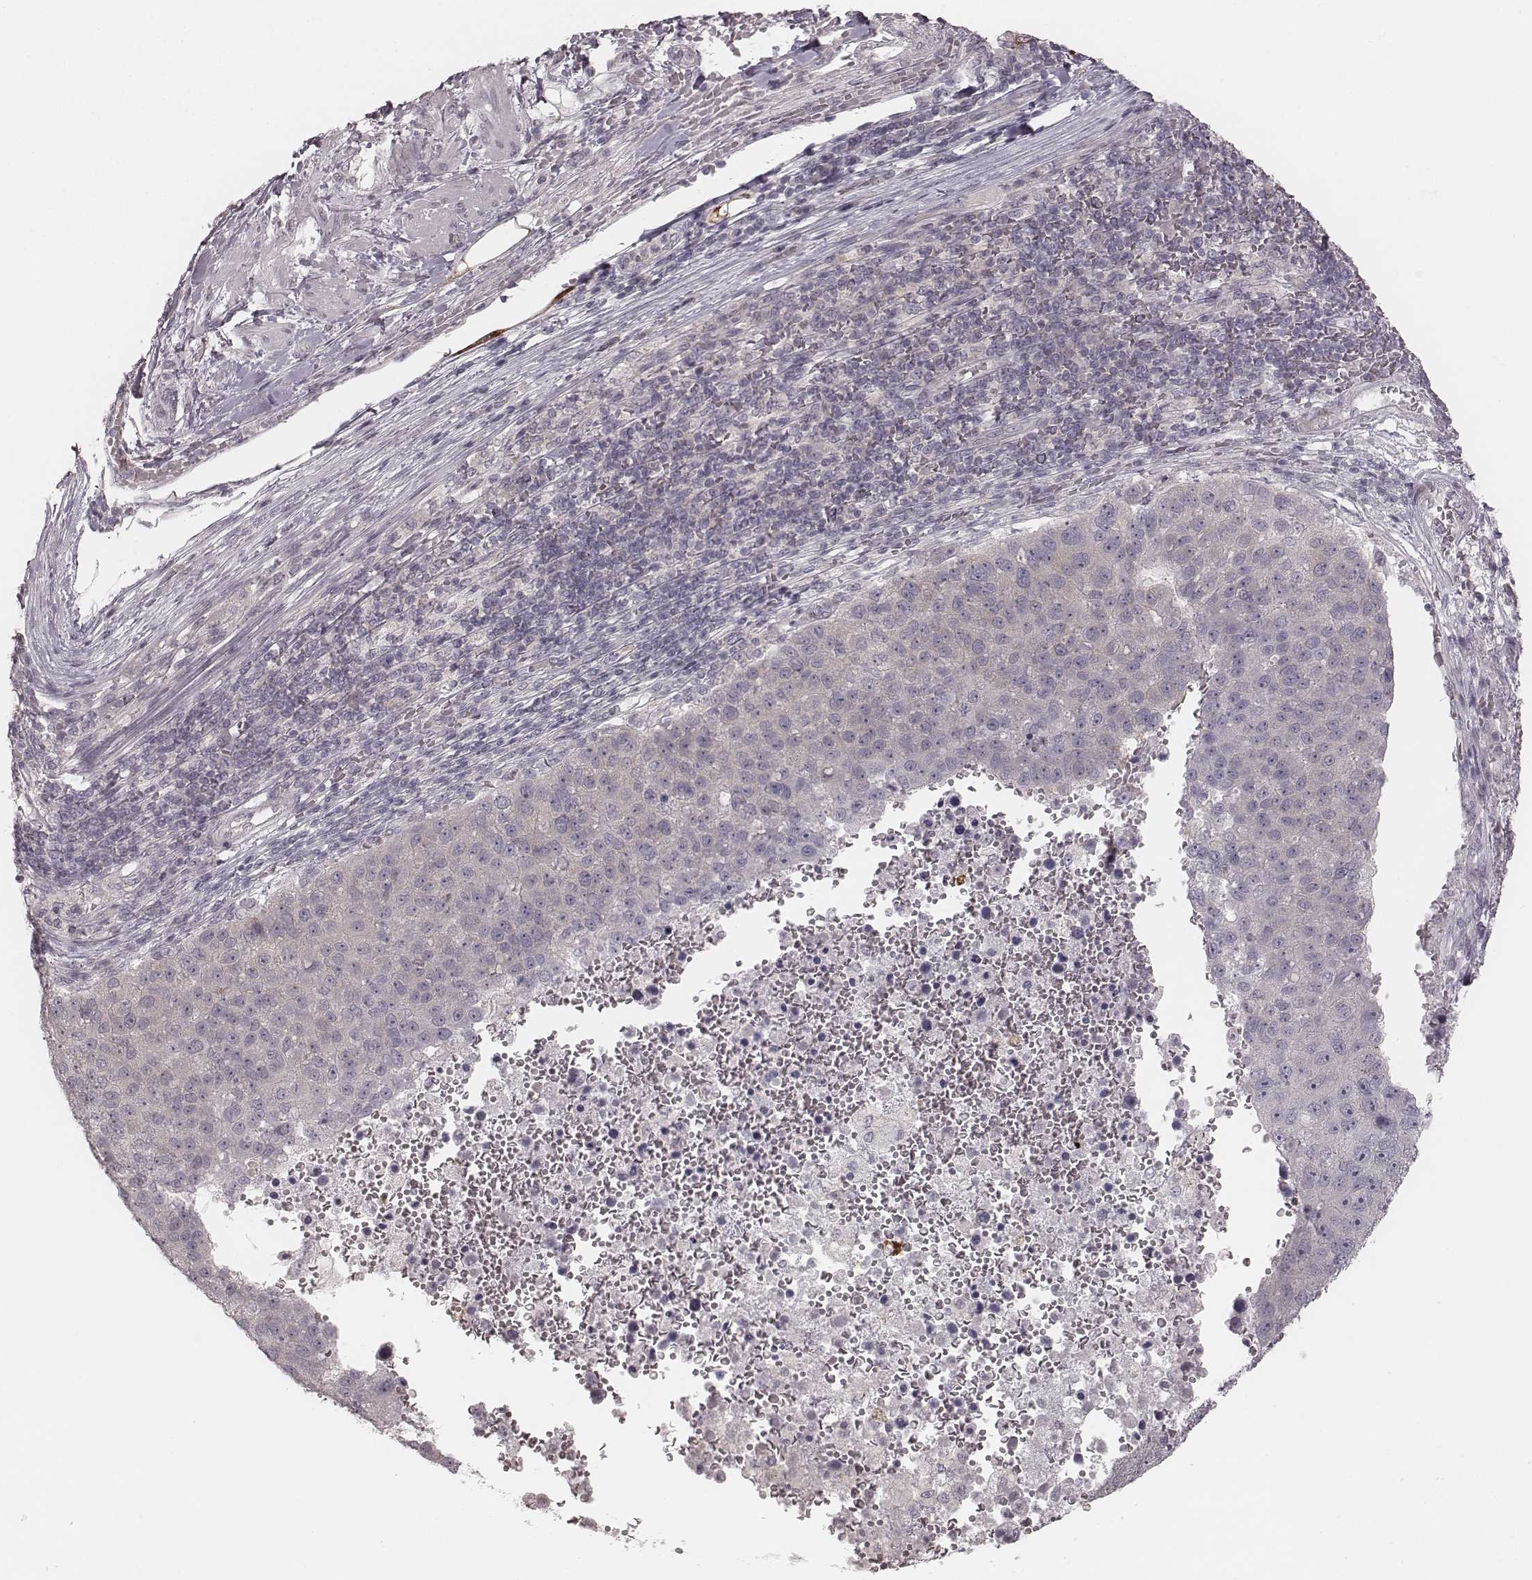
{"staining": {"intensity": "negative", "quantity": "none", "location": "none"}, "tissue": "pancreatic cancer", "cell_type": "Tumor cells", "image_type": "cancer", "snomed": [{"axis": "morphology", "description": "Adenocarcinoma, NOS"}, {"axis": "topography", "description": "Pancreas"}], "caption": "A photomicrograph of human adenocarcinoma (pancreatic) is negative for staining in tumor cells.", "gene": "ACACB", "patient": {"sex": "female", "age": 61}}